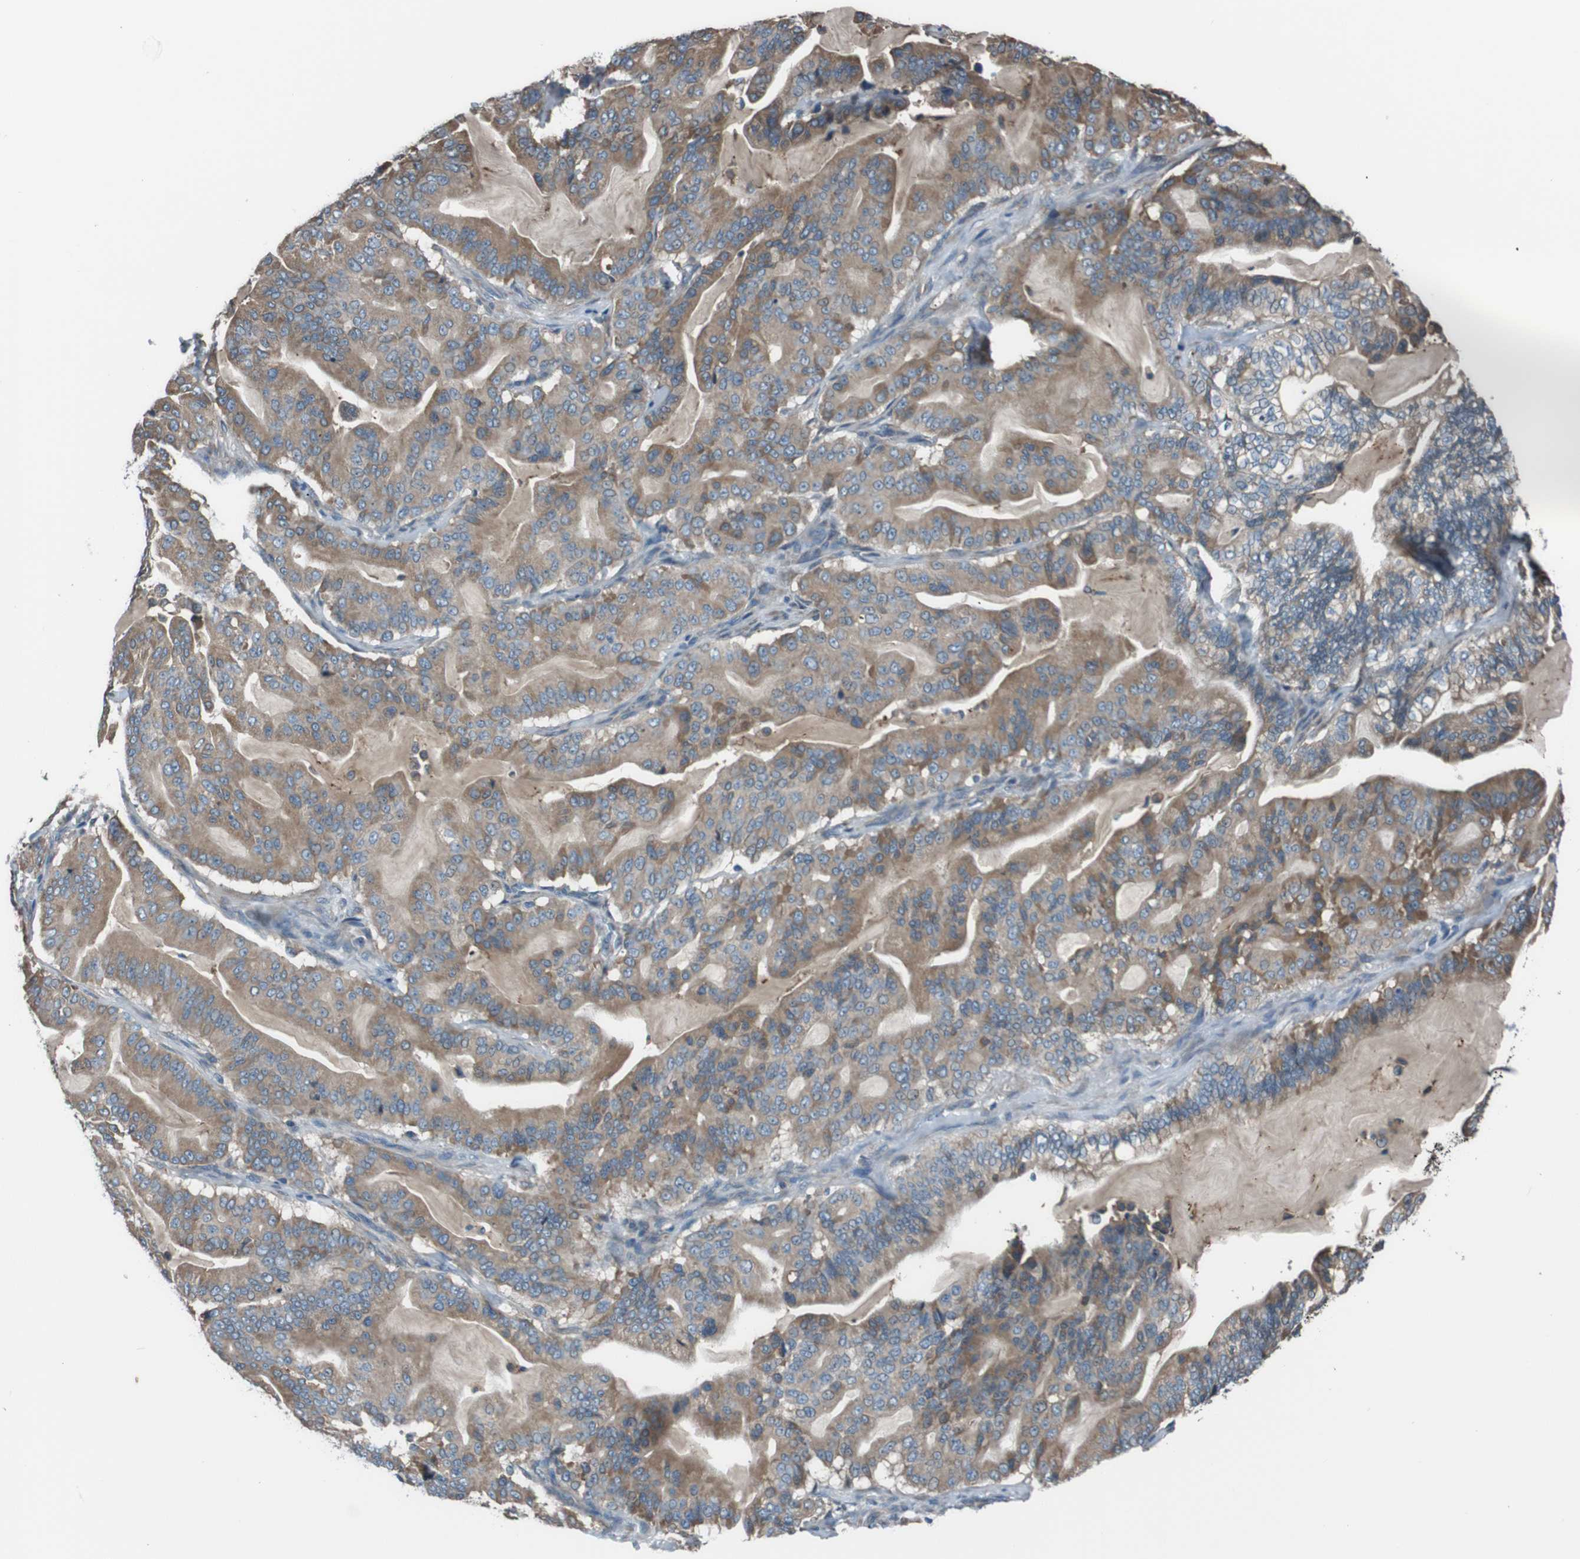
{"staining": {"intensity": "moderate", "quantity": ">75%", "location": "cytoplasmic/membranous"}, "tissue": "pancreatic cancer", "cell_type": "Tumor cells", "image_type": "cancer", "snomed": [{"axis": "morphology", "description": "Adenocarcinoma, NOS"}, {"axis": "topography", "description": "Pancreas"}], "caption": "There is medium levels of moderate cytoplasmic/membranous positivity in tumor cells of adenocarcinoma (pancreatic), as demonstrated by immunohistochemical staining (brown color).", "gene": "SIGMAR1", "patient": {"sex": "male", "age": 63}}